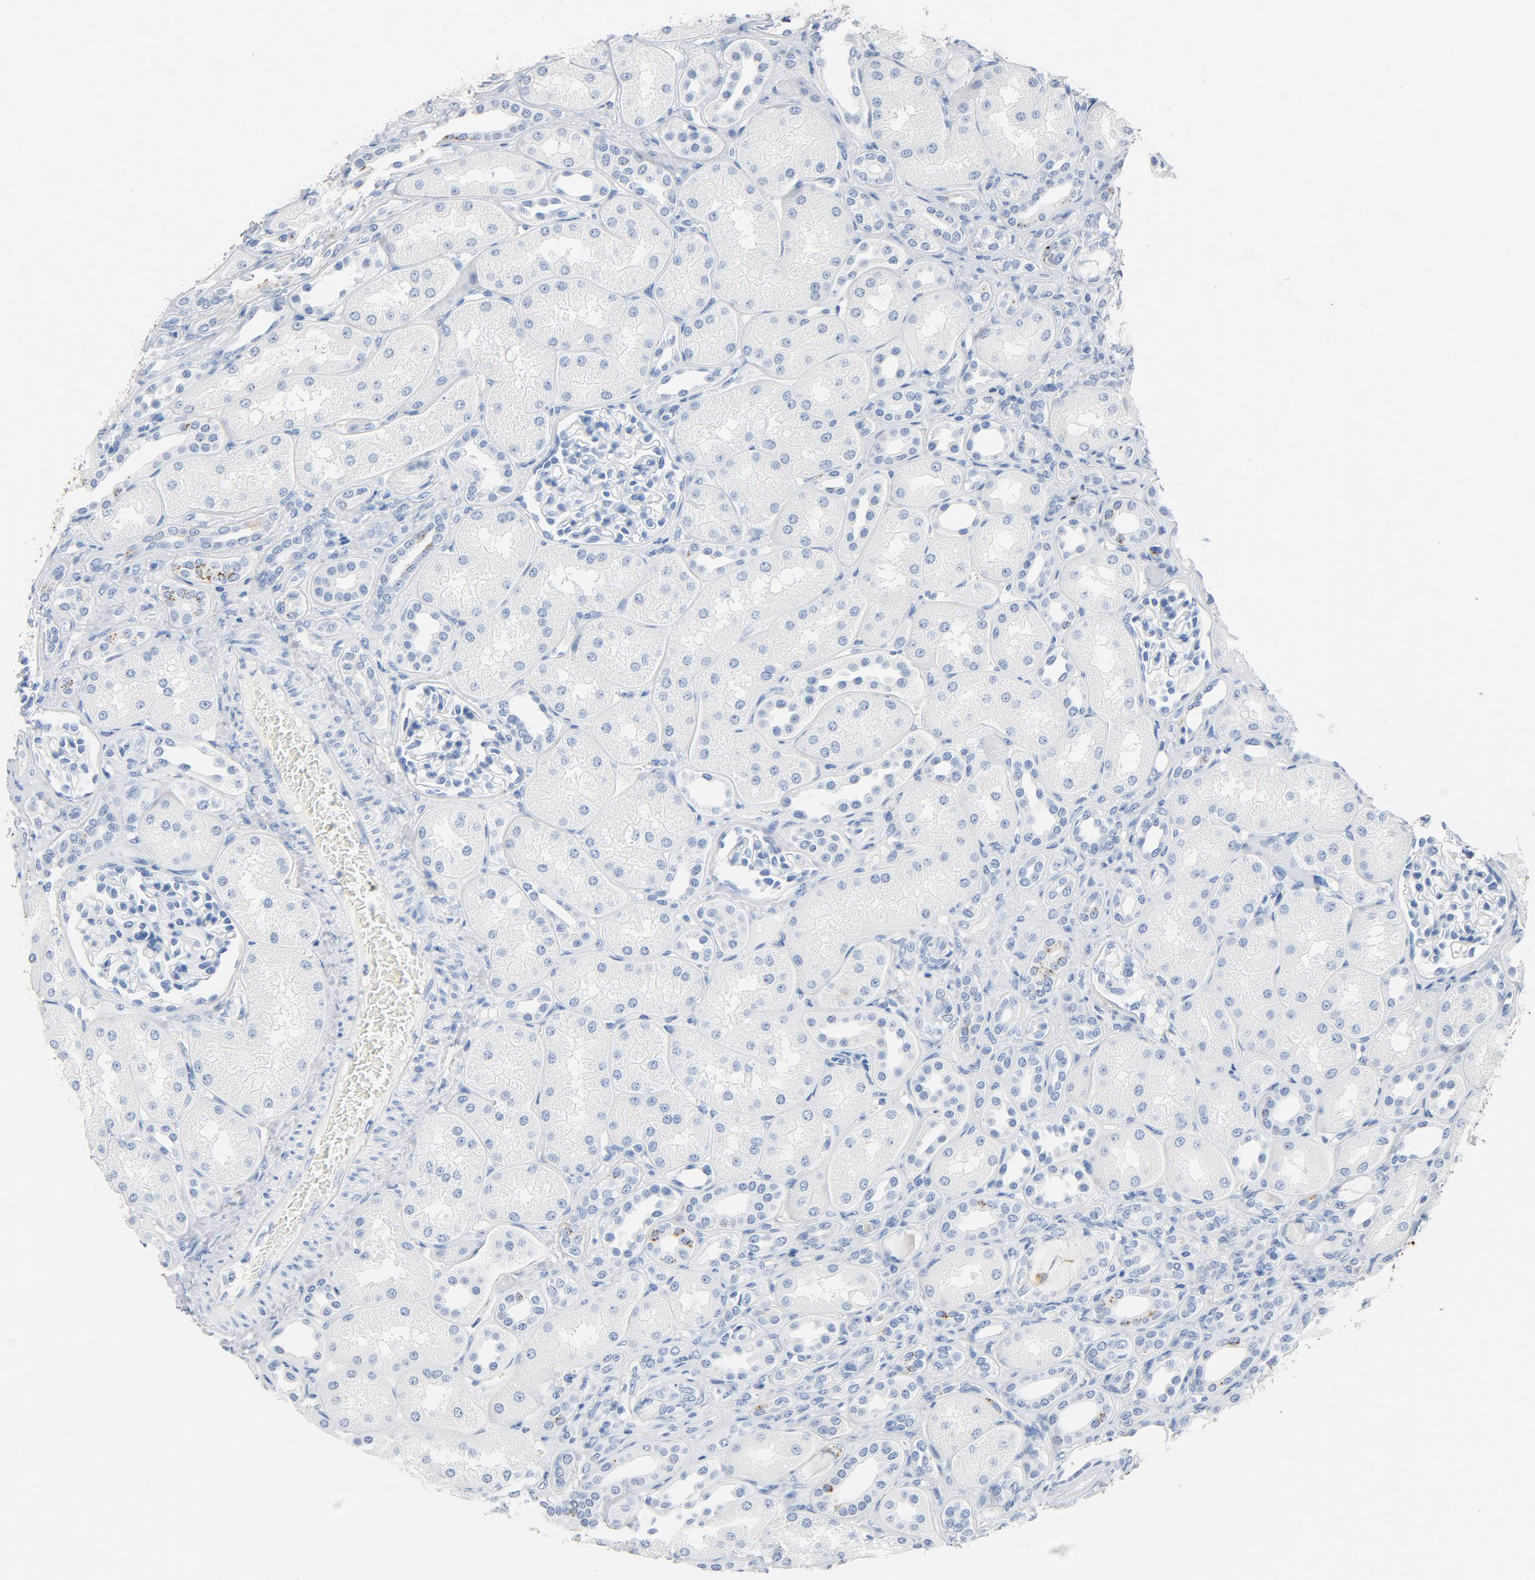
{"staining": {"intensity": "moderate", "quantity": "<25%", "location": "cytoplasmic/membranous"}, "tissue": "kidney", "cell_type": "Cells in tubules", "image_type": "normal", "snomed": [{"axis": "morphology", "description": "Normal tissue, NOS"}, {"axis": "topography", "description": "Kidney"}], "caption": "Benign kidney shows moderate cytoplasmic/membranous staining in about <25% of cells in tubules.", "gene": "PTPRB", "patient": {"sex": "male", "age": 7}}